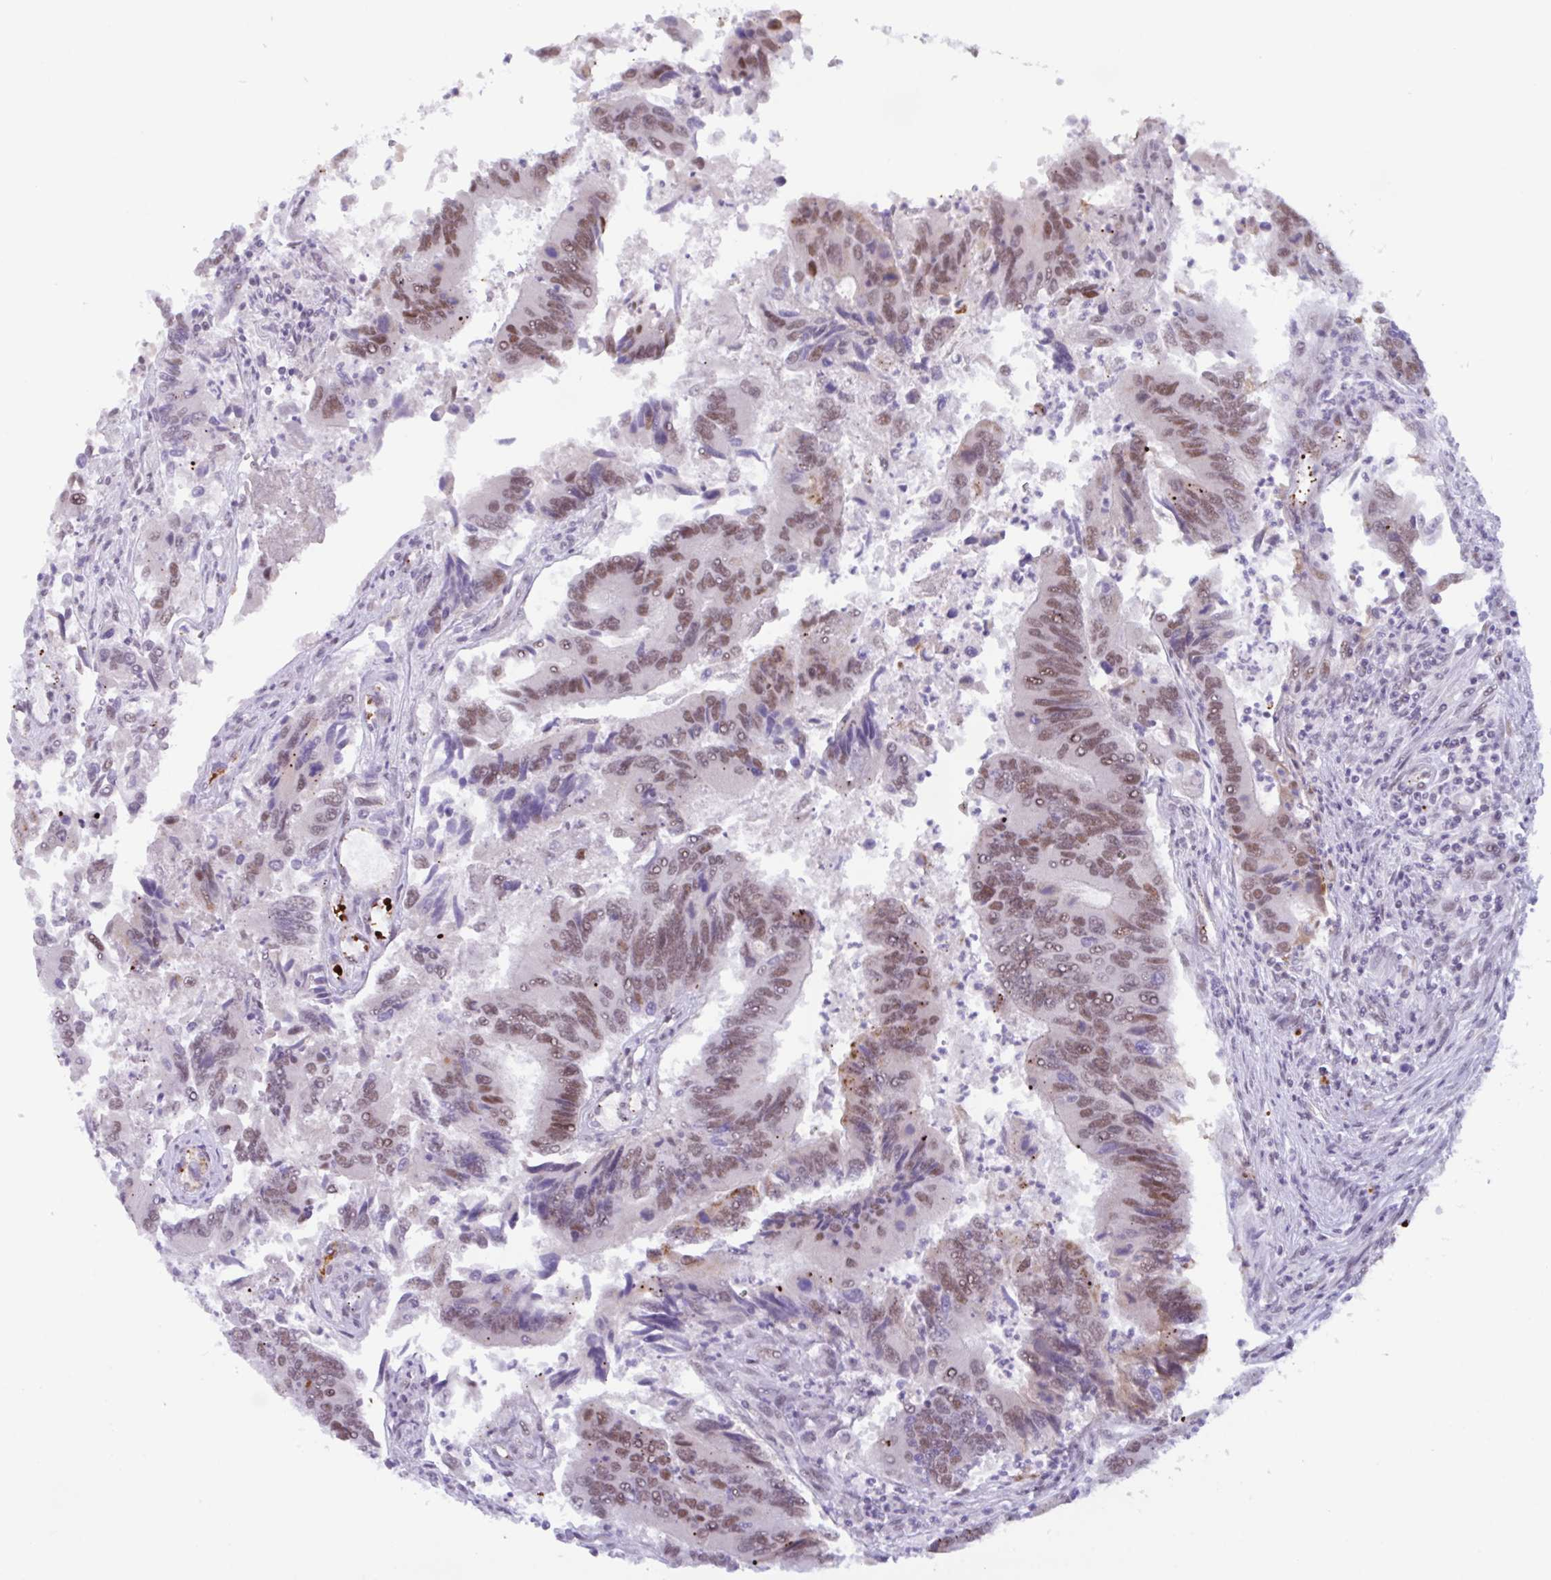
{"staining": {"intensity": "moderate", "quantity": ">75%", "location": "nuclear"}, "tissue": "colorectal cancer", "cell_type": "Tumor cells", "image_type": "cancer", "snomed": [{"axis": "morphology", "description": "Adenocarcinoma, NOS"}, {"axis": "topography", "description": "Colon"}], "caption": "Immunohistochemical staining of colorectal adenocarcinoma displays moderate nuclear protein positivity in approximately >75% of tumor cells.", "gene": "PLG", "patient": {"sex": "female", "age": 67}}